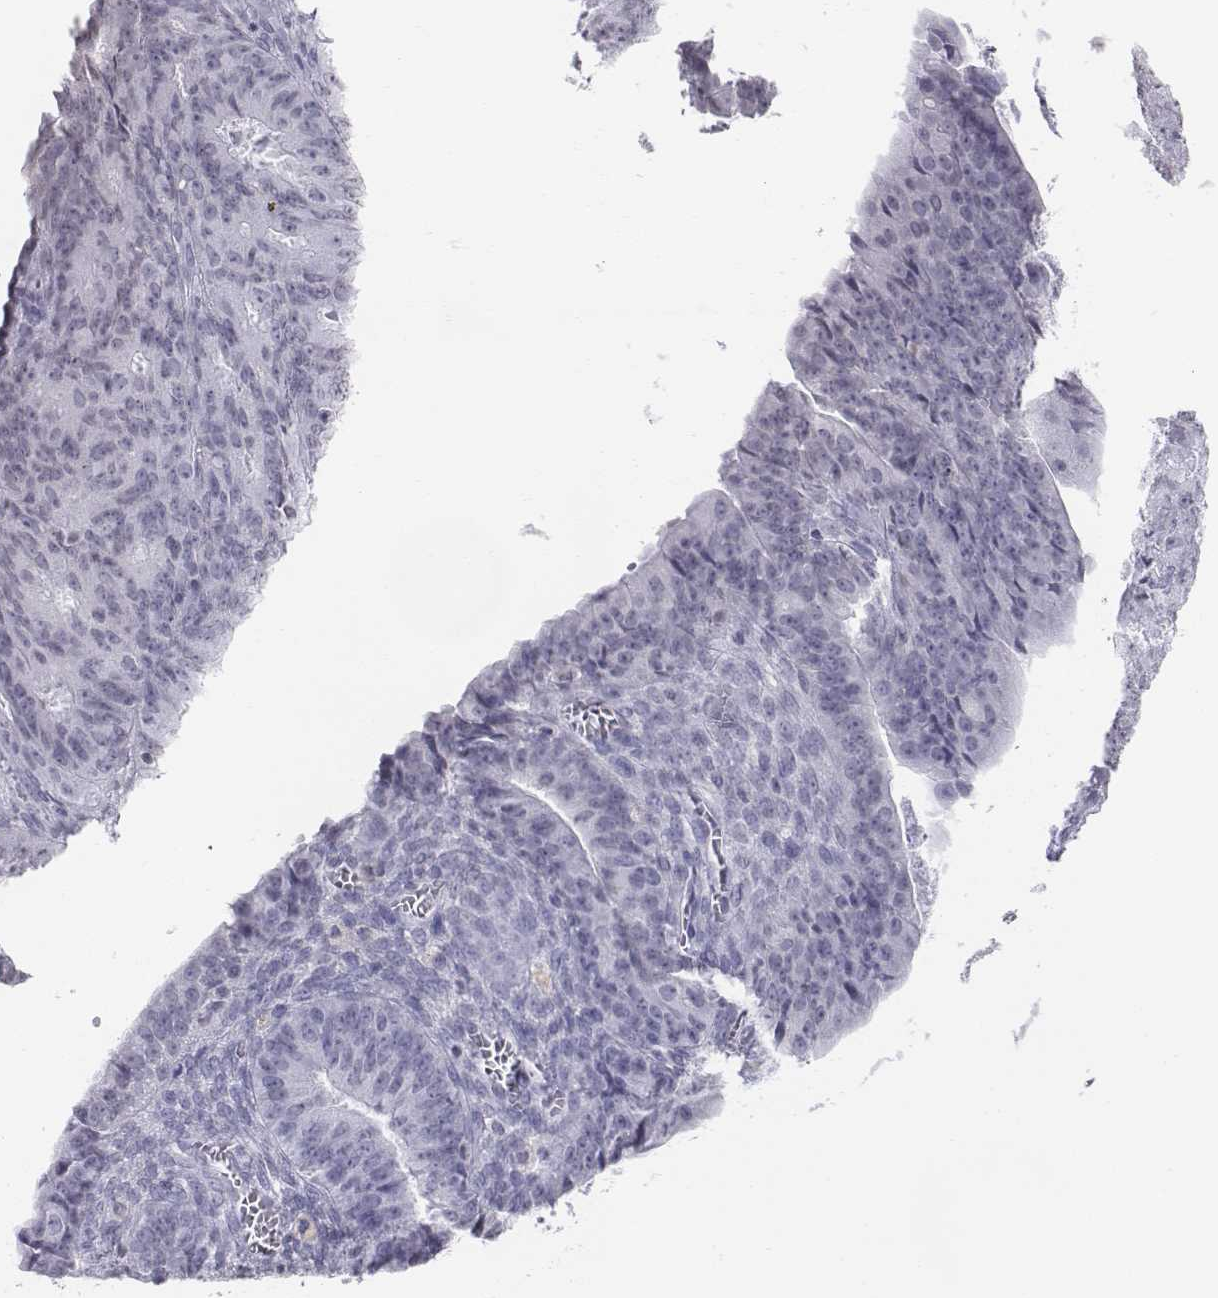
{"staining": {"intensity": "negative", "quantity": "none", "location": "none"}, "tissue": "ovarian cancer", "cell_type": "Tumor cells", "image_type": "cancer", "snomed": [{"axis": "morphology", "description": "Carcinoma, endometroid"}, {"axis": "topography", "description": "Ovary"}], "caption": "DAB (3,3'-diaminobenzidine) immunohistochemical staining of human ovarian cancer (endometroid carcinoma) shows no significant positivity in tumor cells.", "gene": "BARHL1", "patient": {"sex": "female", "age": 42}}